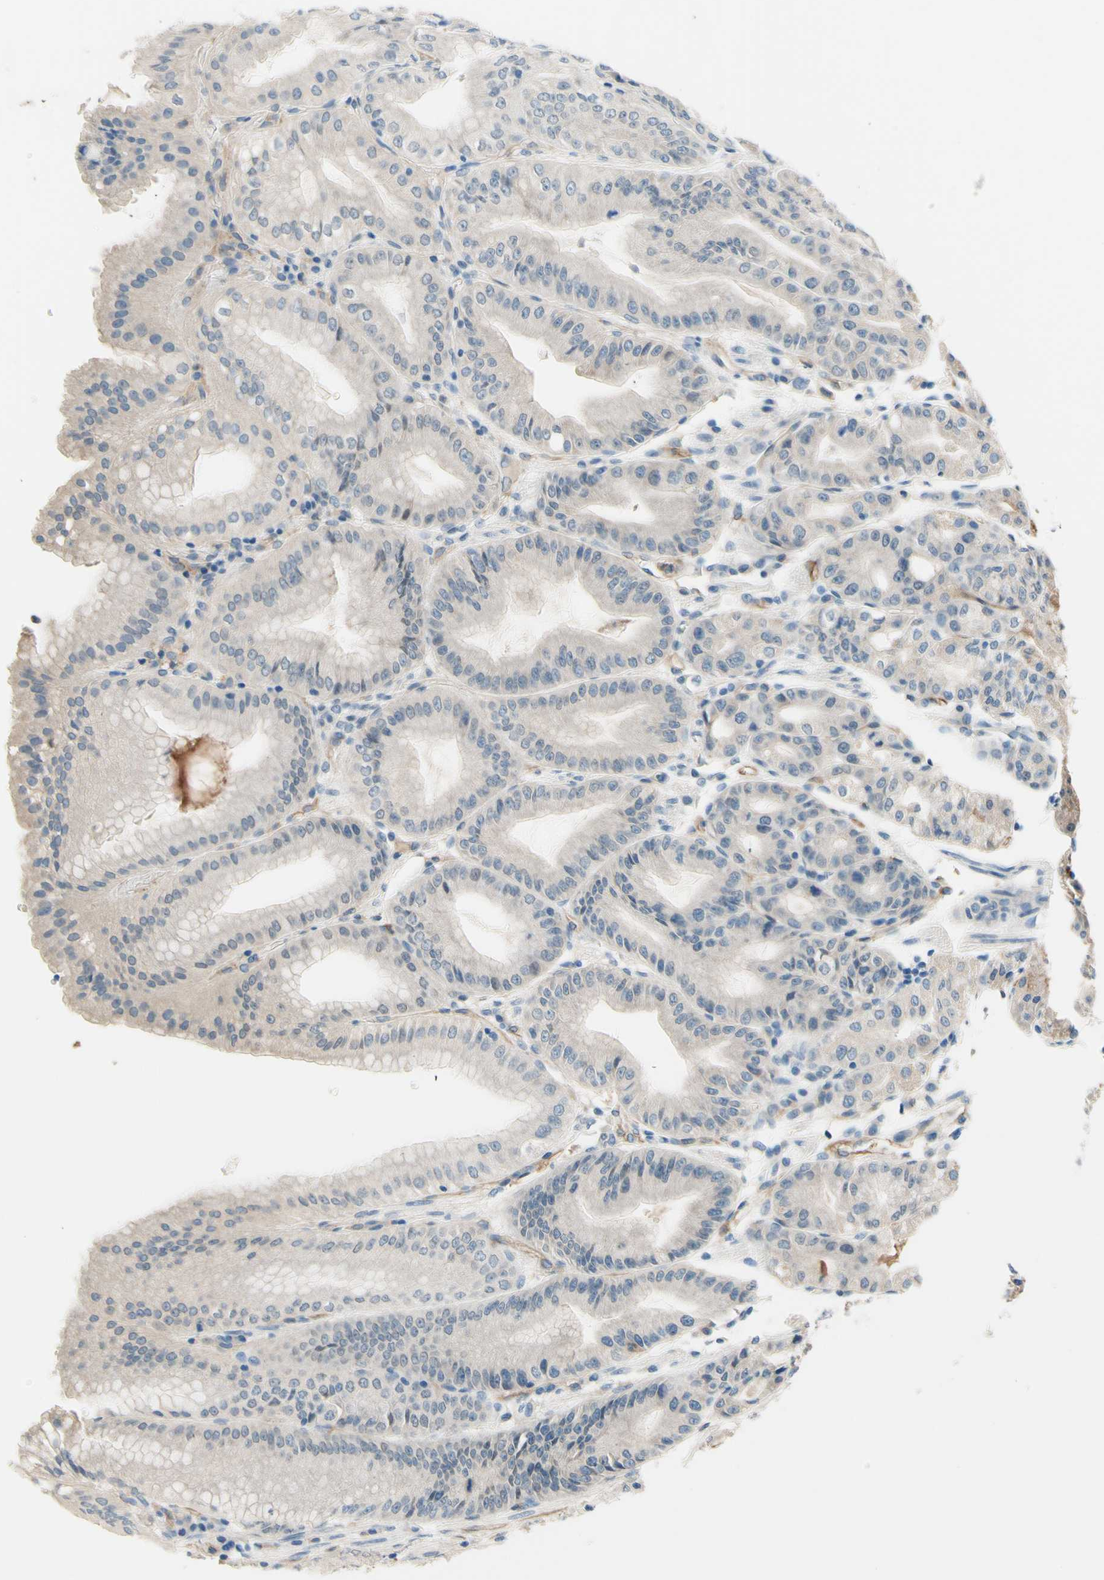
{"staining": {"intensity": "moderate", "quantity": "<25%", "location": "cytoplasmic/membranous"}, "tissue": "stomach", "cell_type": "Glandular cells", "image_type": "normal", "snomed": [{"axis": "morphology", "description": "Normal tissue, NOS"}, {"axis": "topography", "description": "Stomach, lower"}], "caption": "Stomach stained with immunohistochemistry reveals moderate cytoplasmic/membranous expression in about <25% of glandular cells.", "gene": "SIGLEC9", "patient": {"sex": "male", "age": 71}}